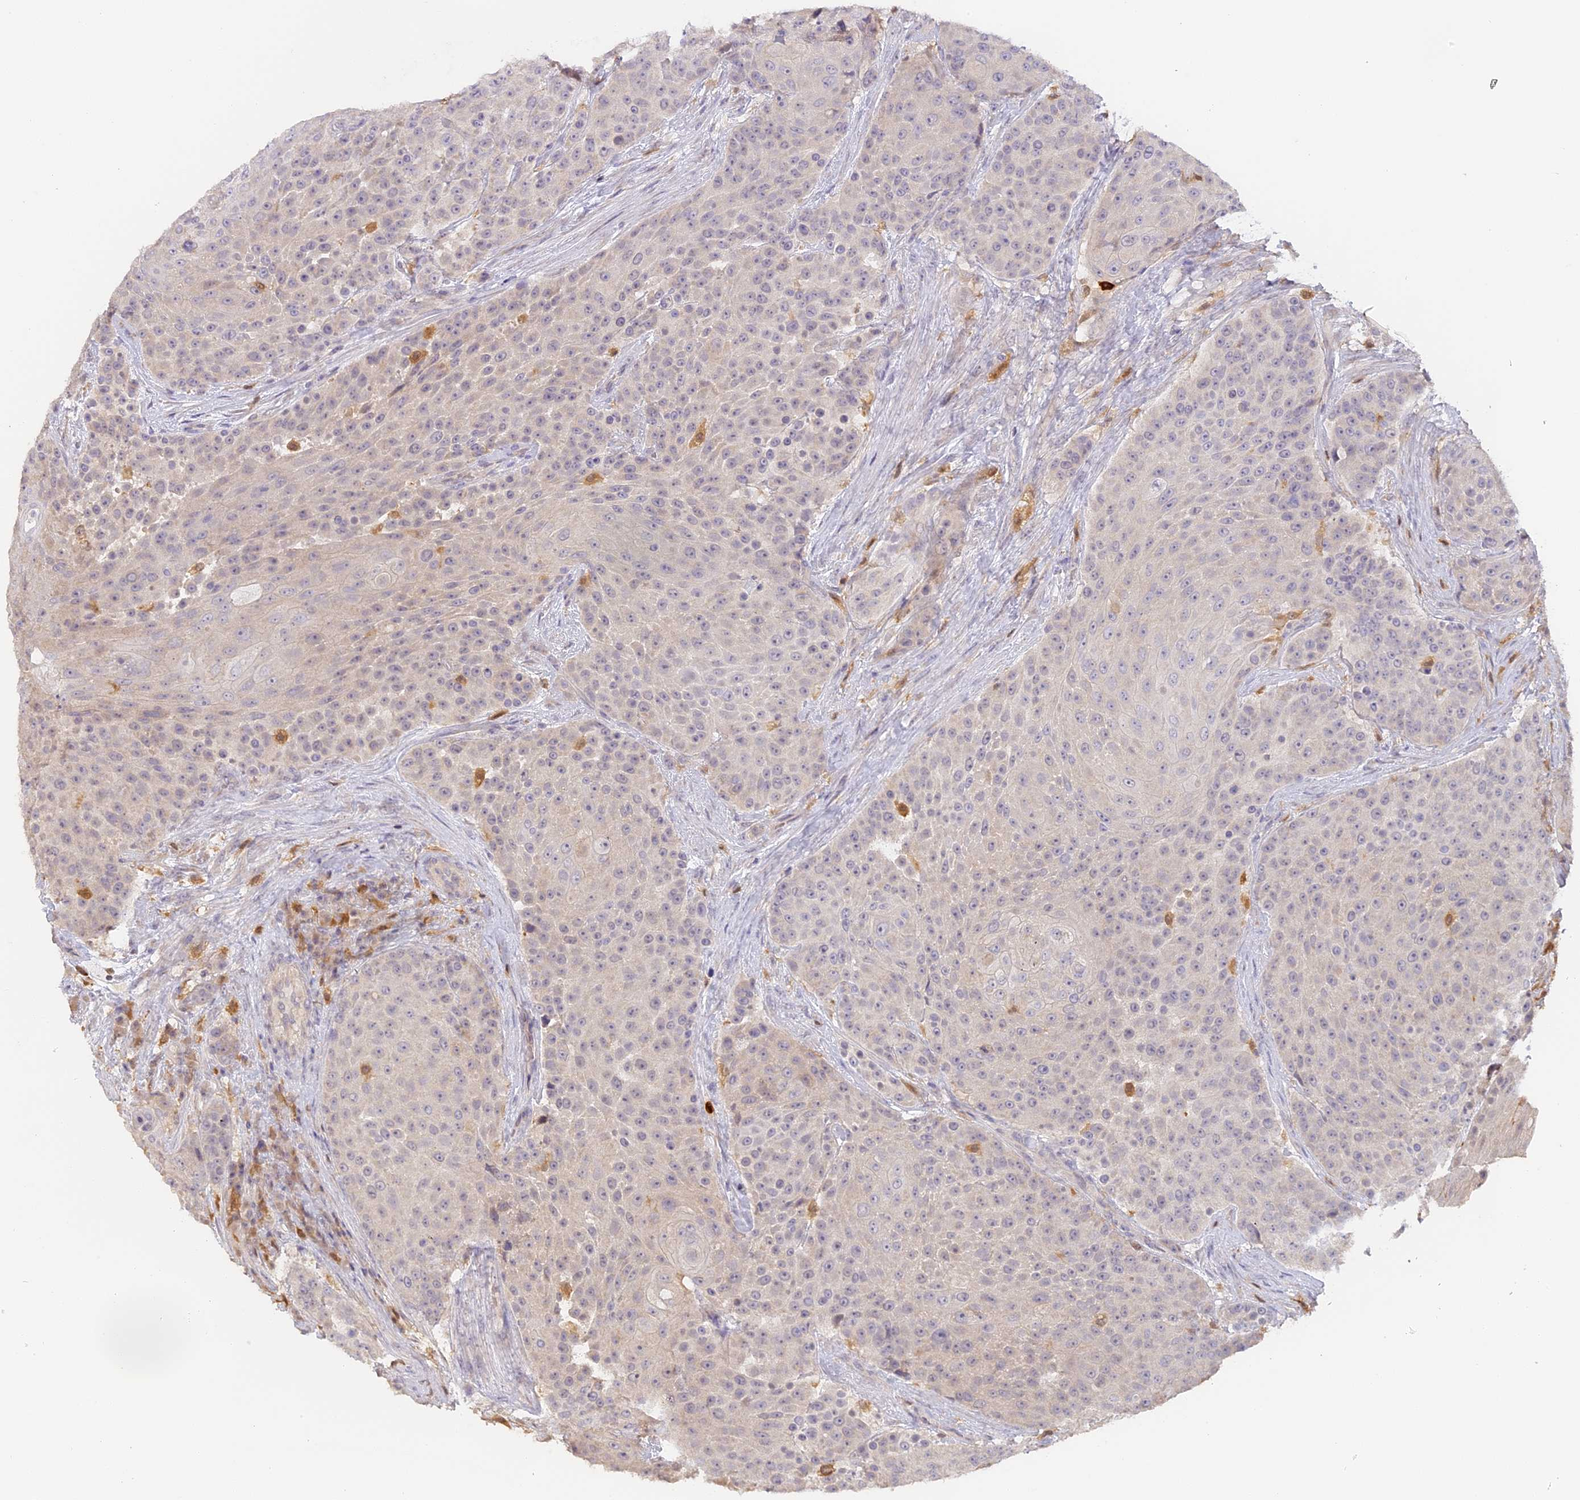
{"staining": {"intensity": "negative", "quantity": "none", "location": "none"}, "tissue": "urothelial cancer", "cell_type": "Tumor cells", "image_type": "cancer", "snomed": [{"axis": "morphology", "description": "Urothelial carcinoma, High grade"}, {"axis": "topography", "description": "Urinary bladder"}], "caption": "DAB (3,3'-diaminobenzidine) immunohistochemical staining of high-grade urothelial carcinoma exhibits no significant expression in tumor cells.", "gene": "NCF4", "patient": {"sex": "female", "age": 63}}